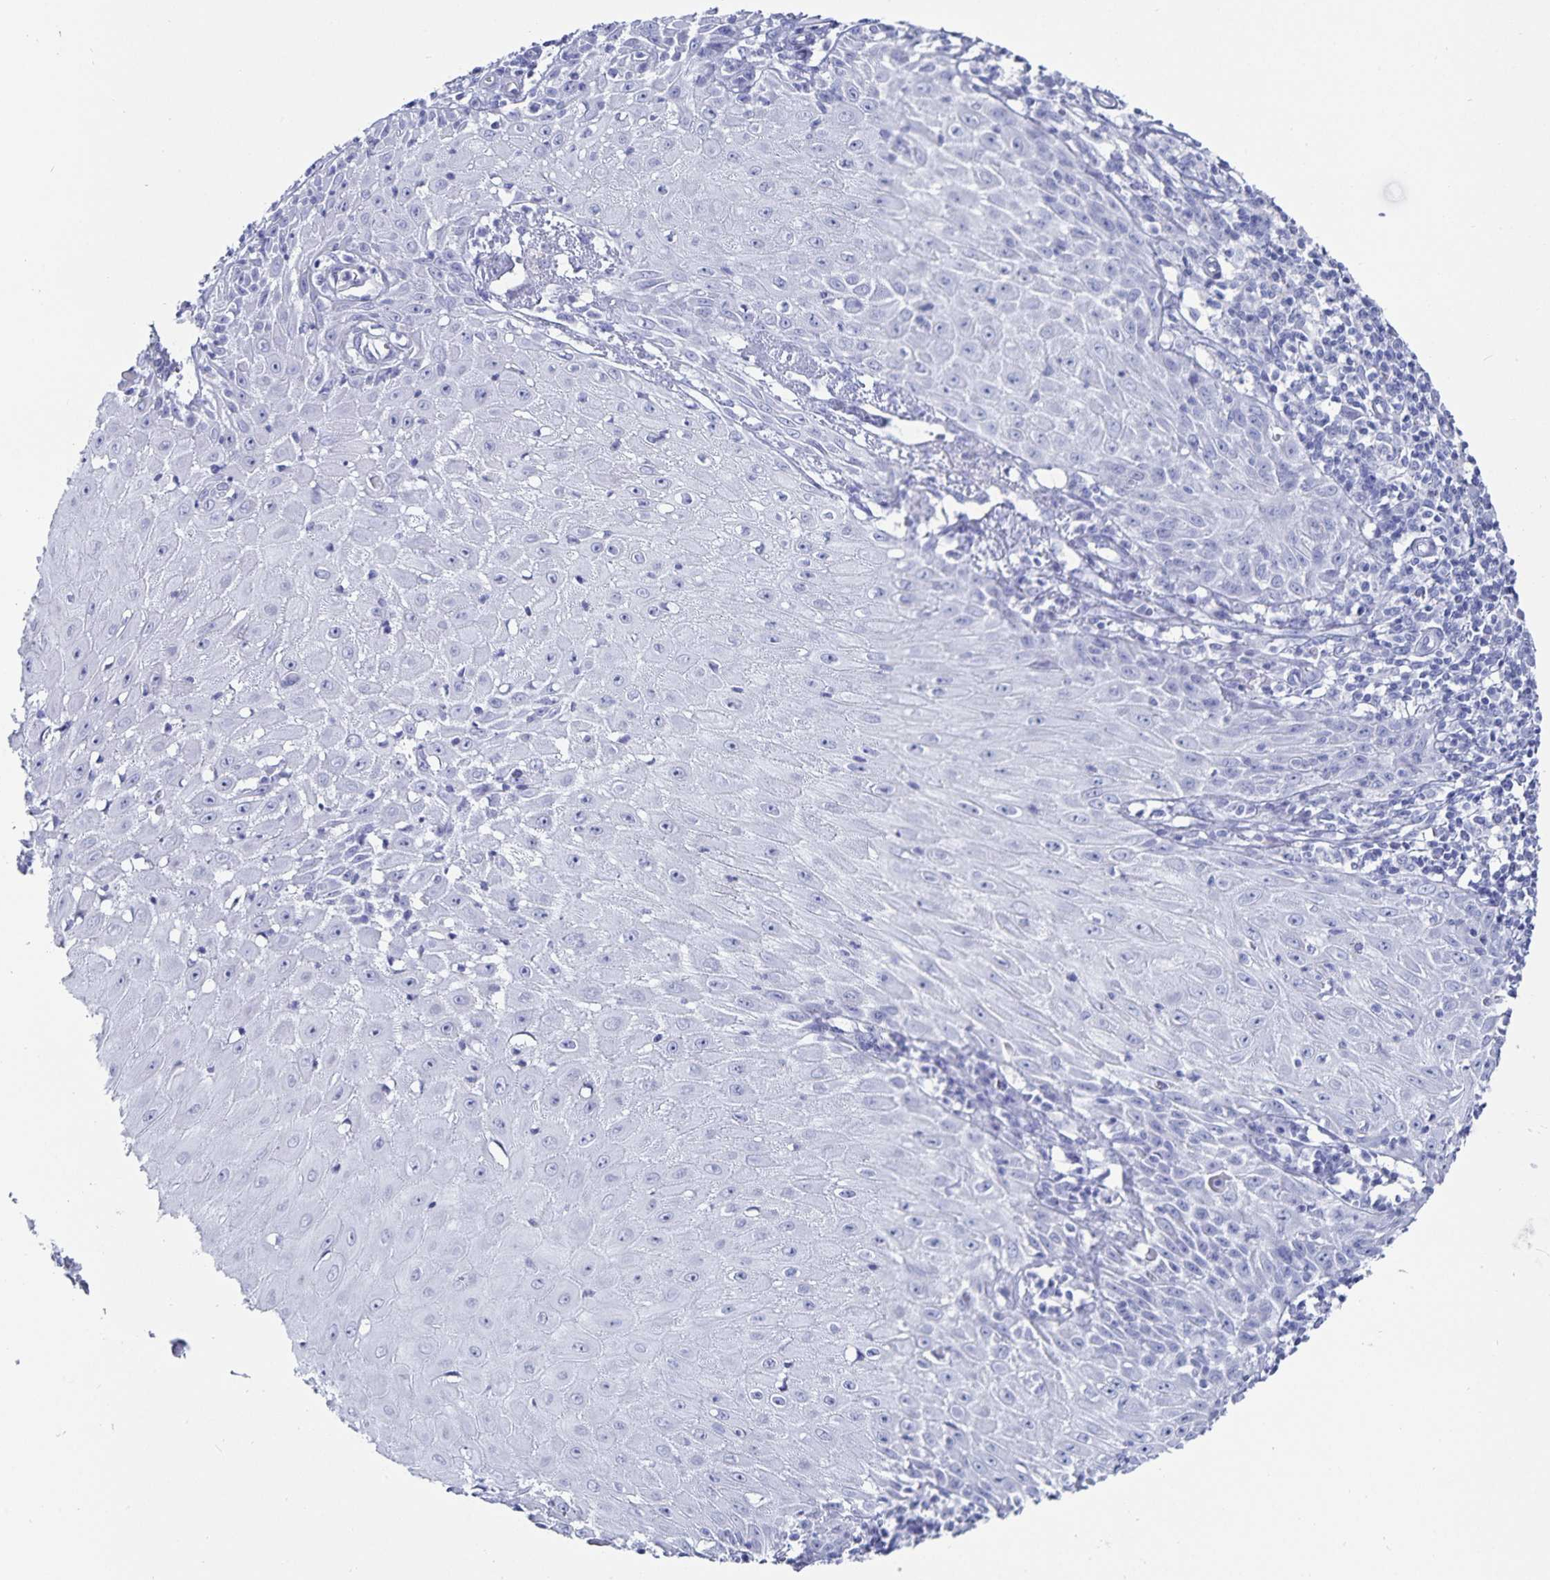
{"staining": {"intensity": "negative", "quantity": "none", "location": "none"}, "tissue": "skin cancer", "cell_type": "Tumor cells", "image_type": "cancer", "snomed": [{"axis": "morphology", "description": "Squamous cell carcinoma, NOS"}, {"axis": "topography", "description": "Skin"}], "caption": "Immunohistochemical staining of skin cancer reveals no significant staining in tumor cells.", "gene": "C19orf73", "patient": {"sex": "female", "age": 73}}